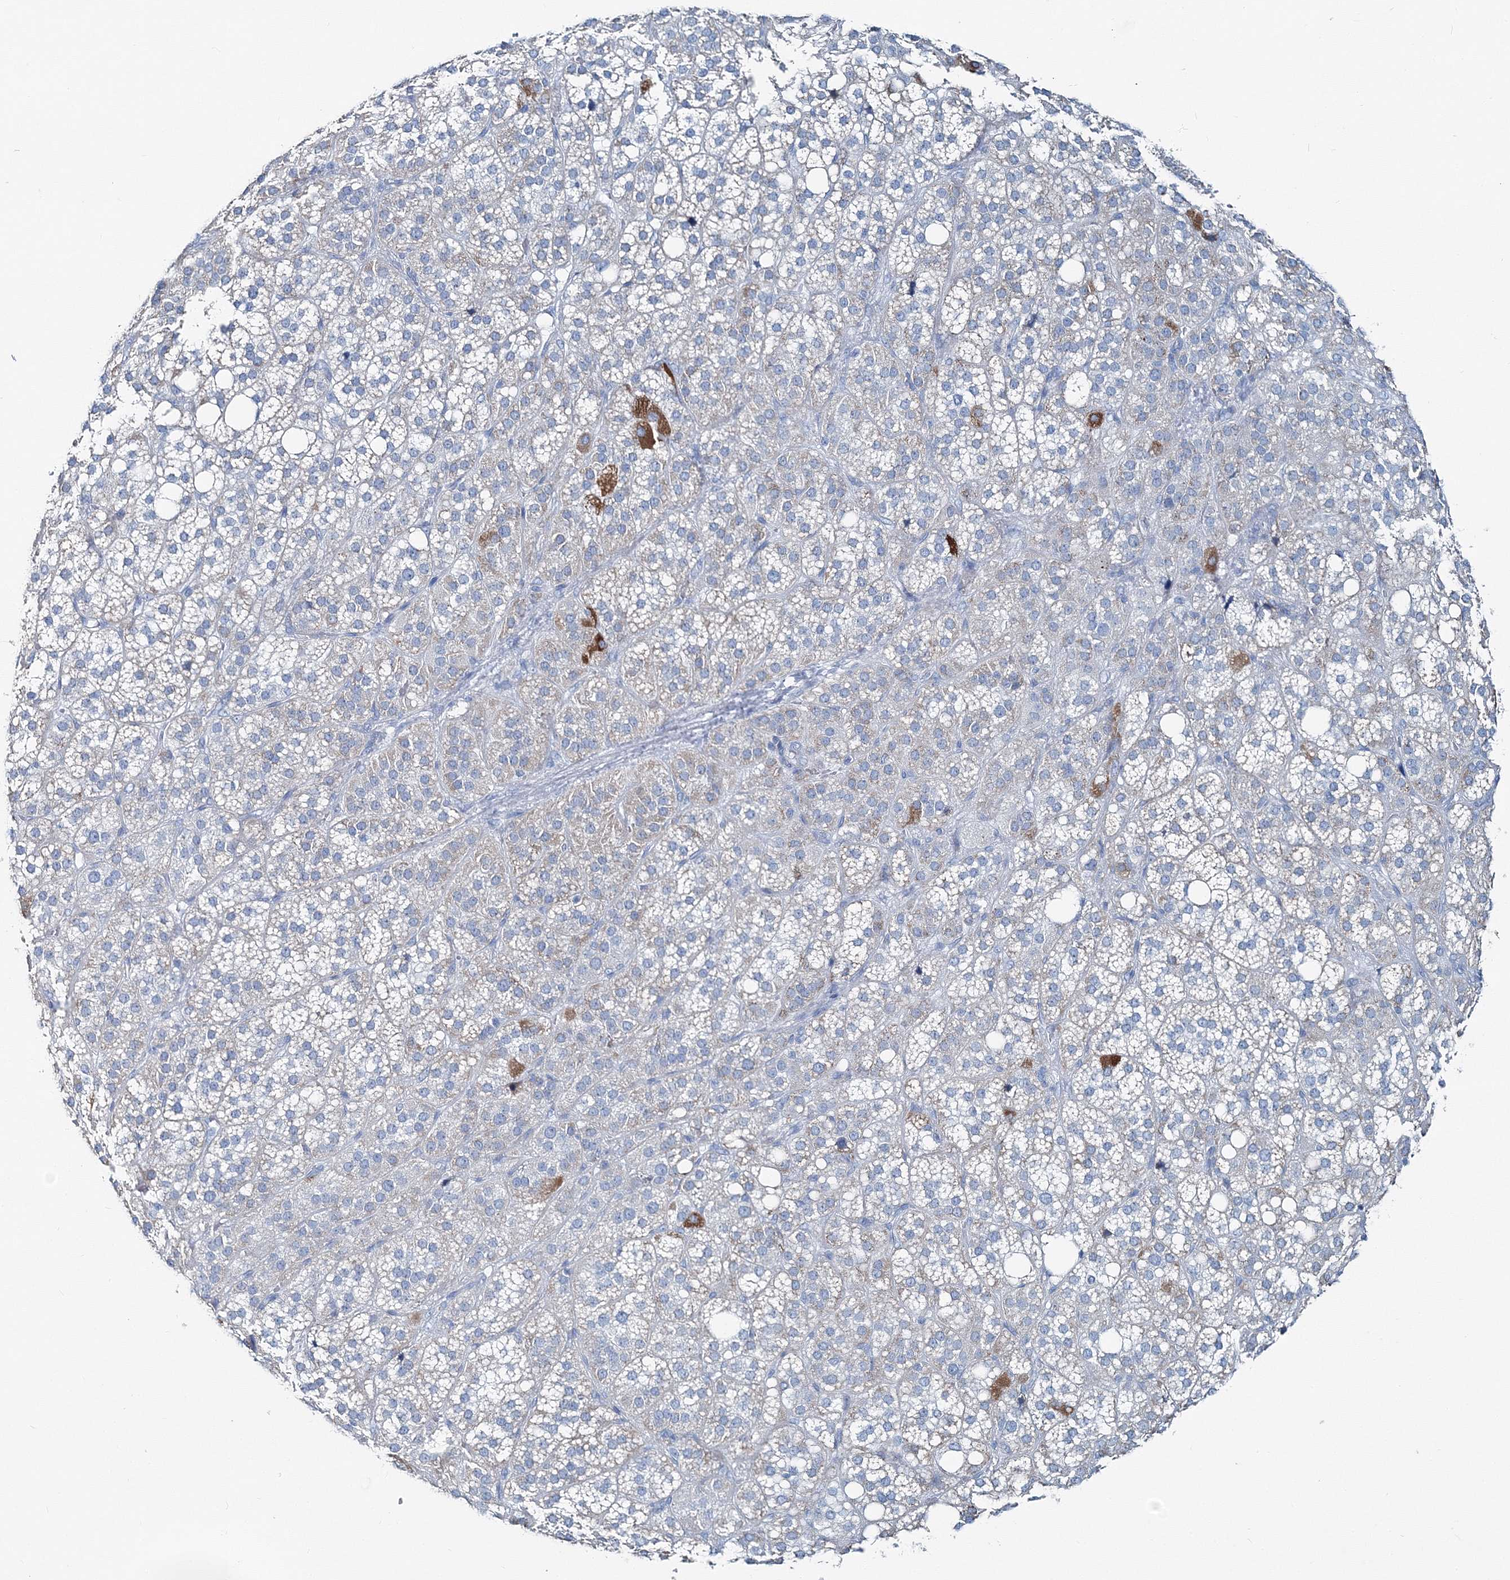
{"staining": {"intensity": "strong", "quantity": "<25%", "location": "cytoplasmic/membranous"}, "tissue": "adrenal gland", "cell_type": "Glandular cells", "image_type": "normal", "snomed": [{"axis": "morphology", "description": "Normal tissue, NOS"}, {"axis": "topography", "description": "Adrenal gland"}], "caption": "Glandular cells display strong cytoplasmic/membranous expression in about <25% of cells in normal adrenal gland. The staining was performed using DAB to visualize the protein expression in brown, while the nuclei were stained in blue with hematoxylin (Magnification: 20x).", "gene": "GABARAPL2", "patient": {"sex": "female", "age": 59}}